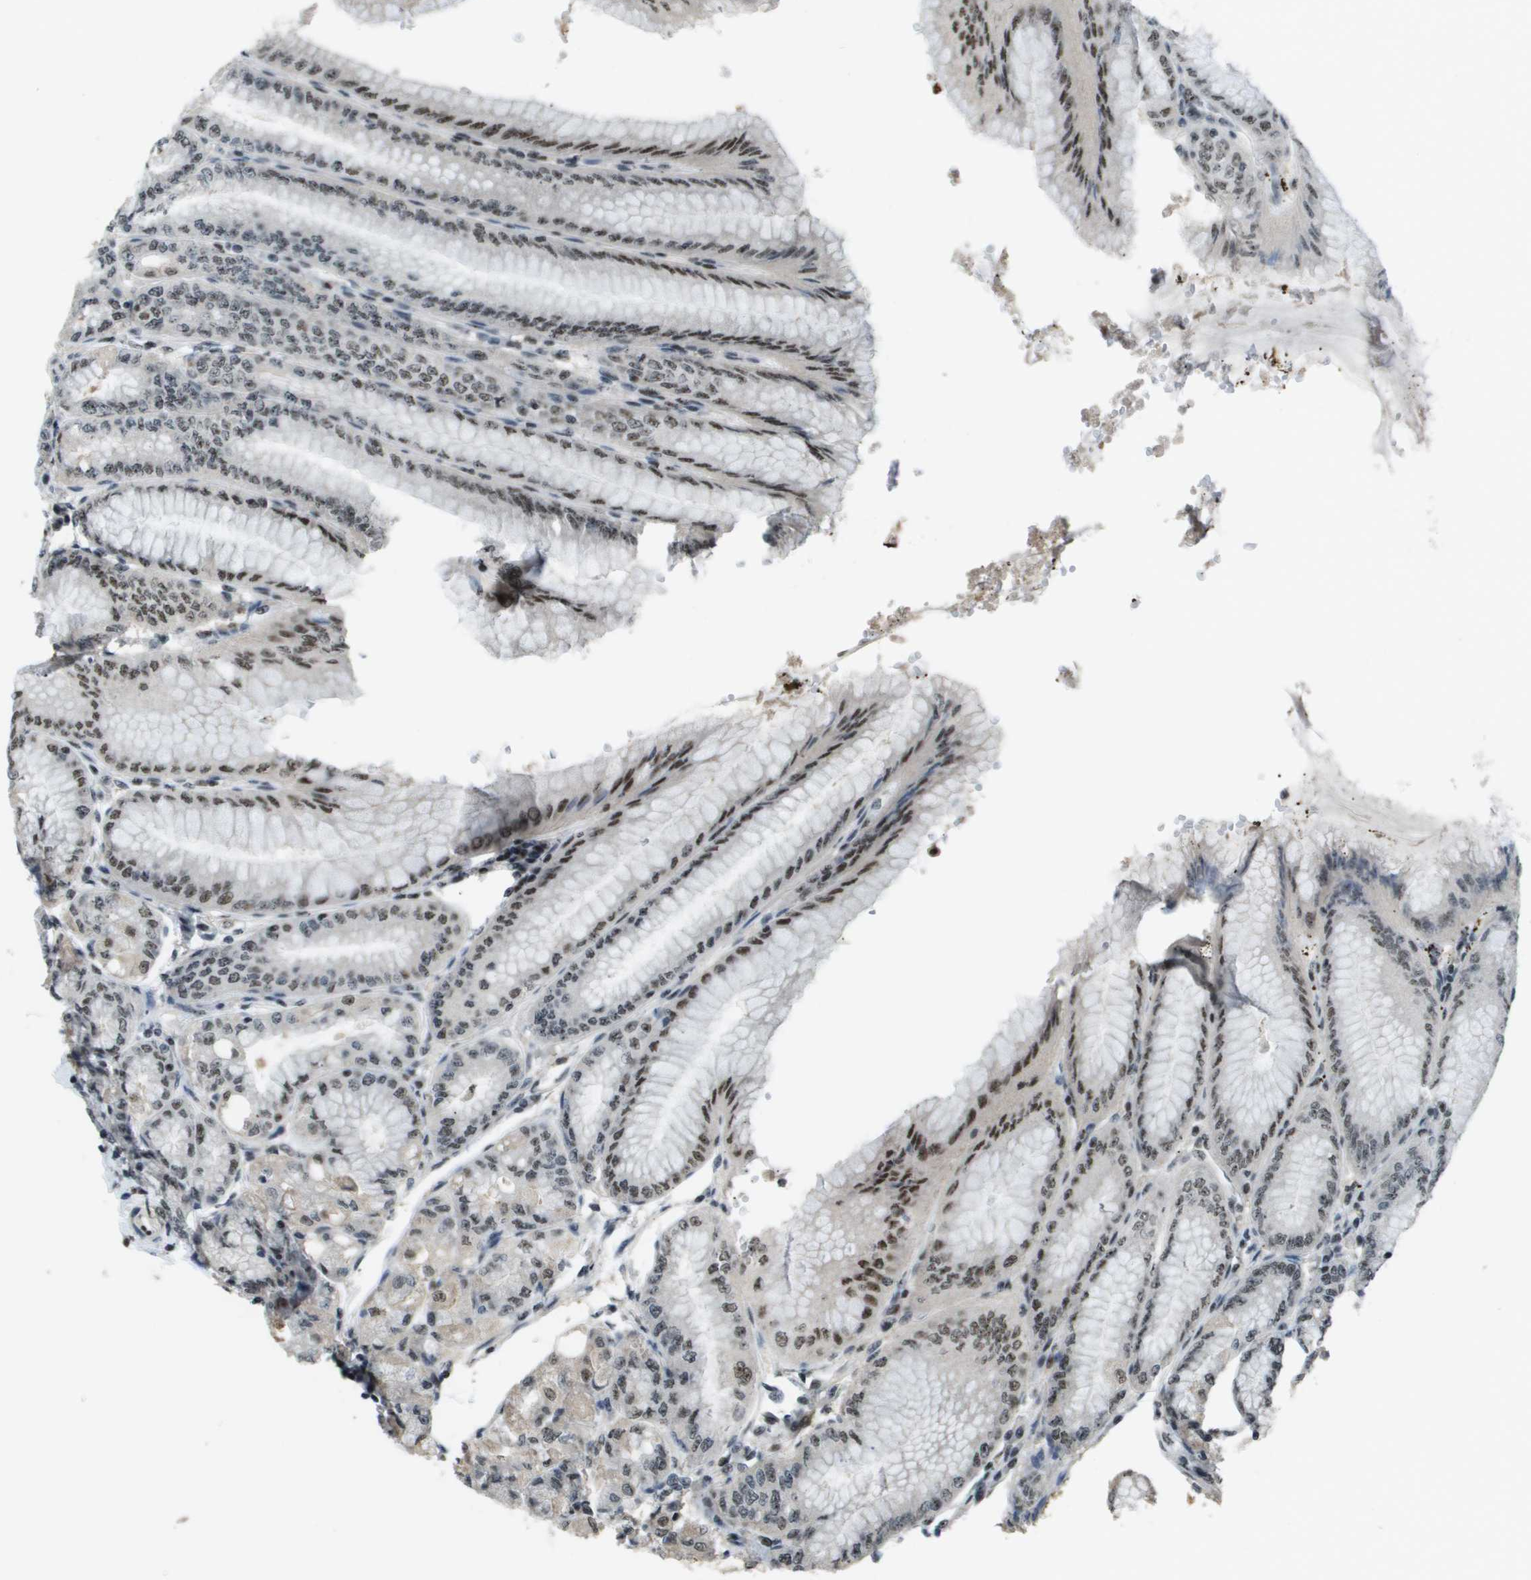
{"staining": {"intensity": "strong", "quantity": ">75%", "location": "nuclear"}, "tissue": "stomach", "cell_type": "Glandular cells", "image_type": "normal", "snomed": [{"axis": "morphology", "description": "Normal tissue, NOS"}, {"axis": "topography", "description": "Stomach, lower"}], "caption": "Protein expression by IHC displays strong nuclear positivity in approximately >75% of glandular cells in normal stomach. (DAB IHC with brightfield microscopy, high magnification).", "gene": "SP100", "patient": {"sex": "male", "age": 71}}